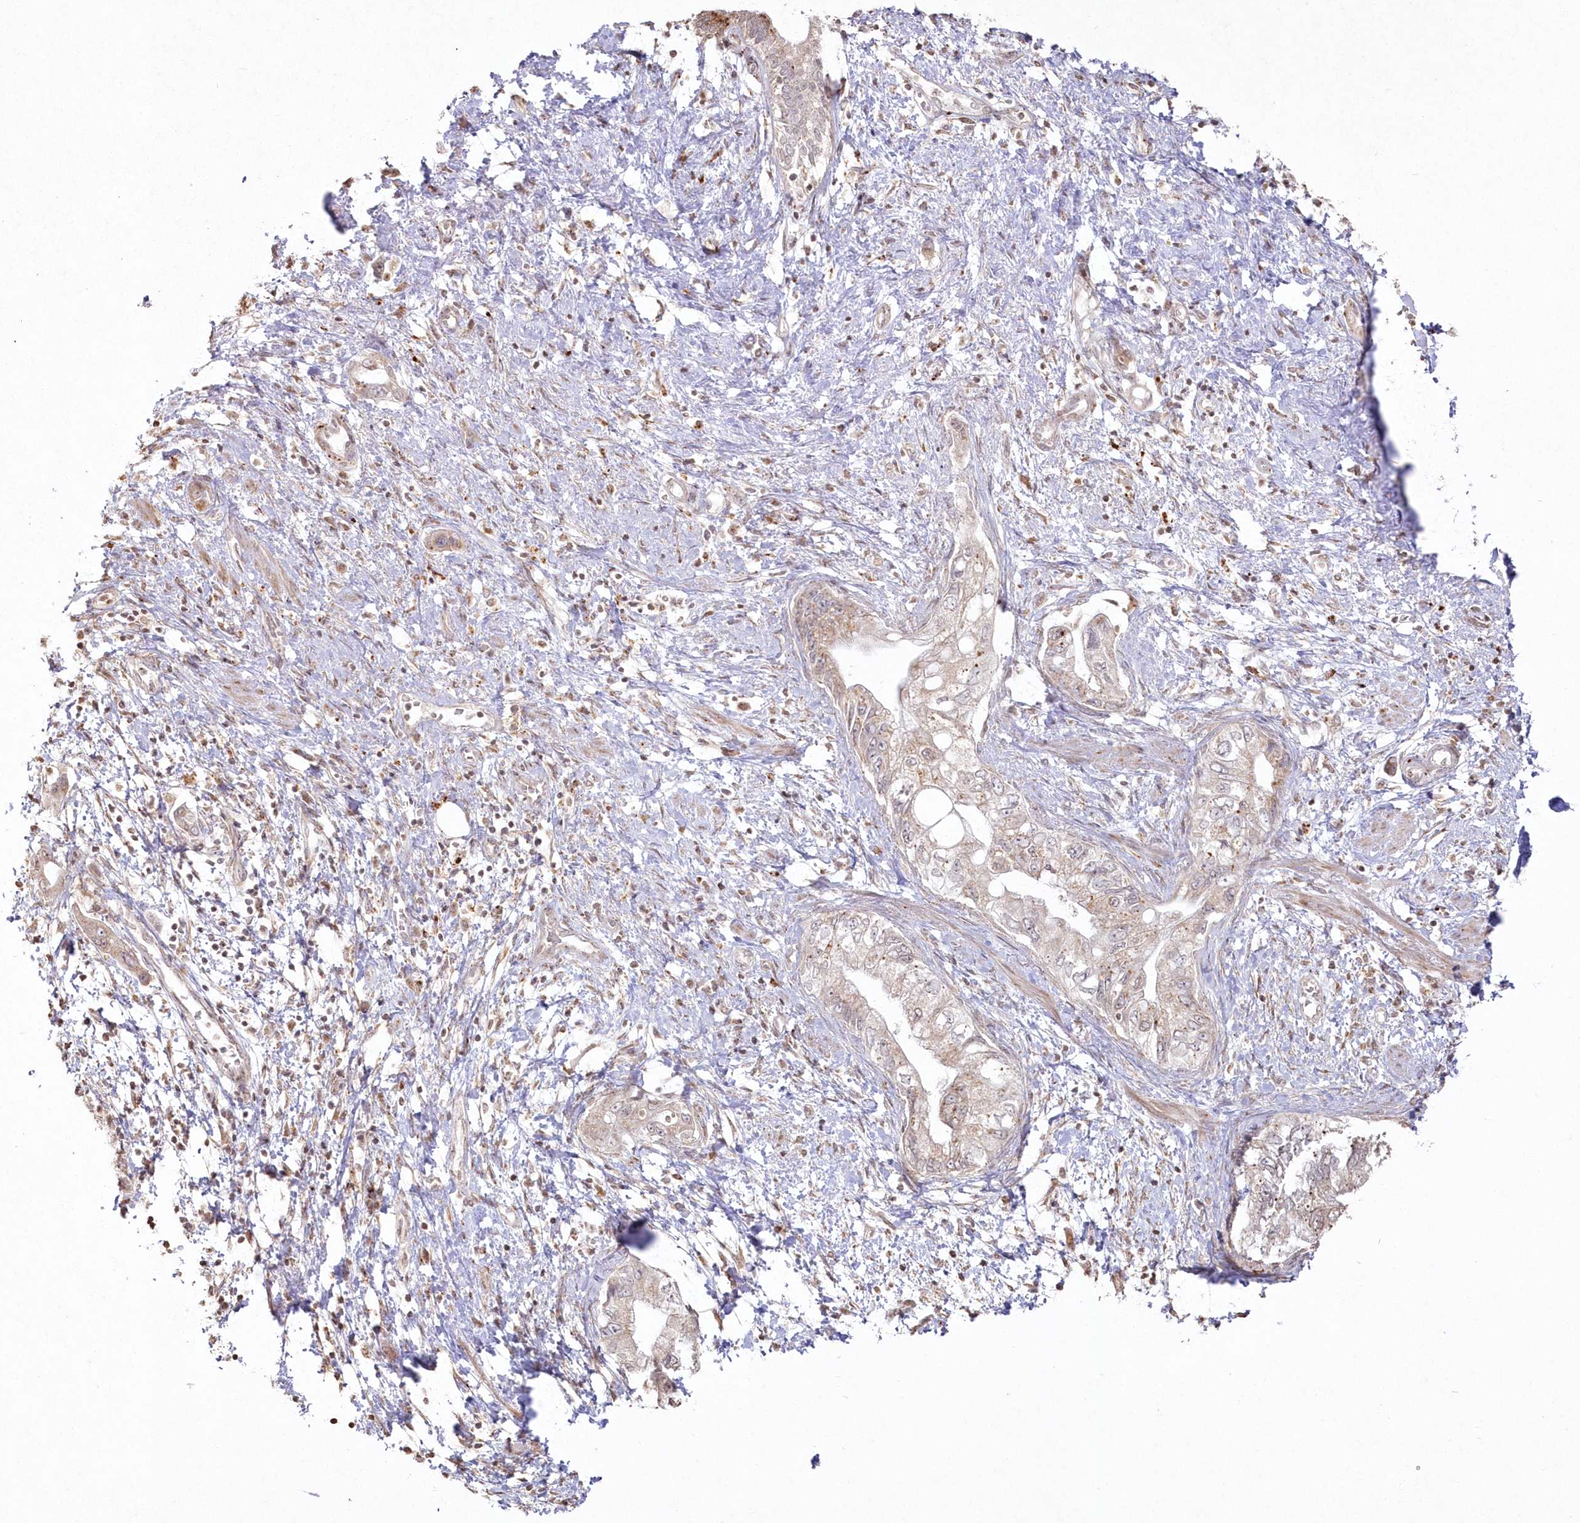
{"staining": {"intensity": "weak", "quantity": "25%-75%", "location": "cytoplasmic/membranous"}, "tissue": "pancreatic cancer", "cell_type": "Tumor cells", "image_type": "cancer", "snomed": [{"axis": "morphology", "description": "Adenocarcinoma, NOS"}, {"axis": "topography", "description": "Pancreas"}], "caption": "Protein analysis of pancreatic adenocarcinoma tissue demonstrates weak cytoplasmic/membranous expression in about 25%-75% of tumor cells.", "gene": "ARSB", "patient": {"sex": "female", "age": 73}}